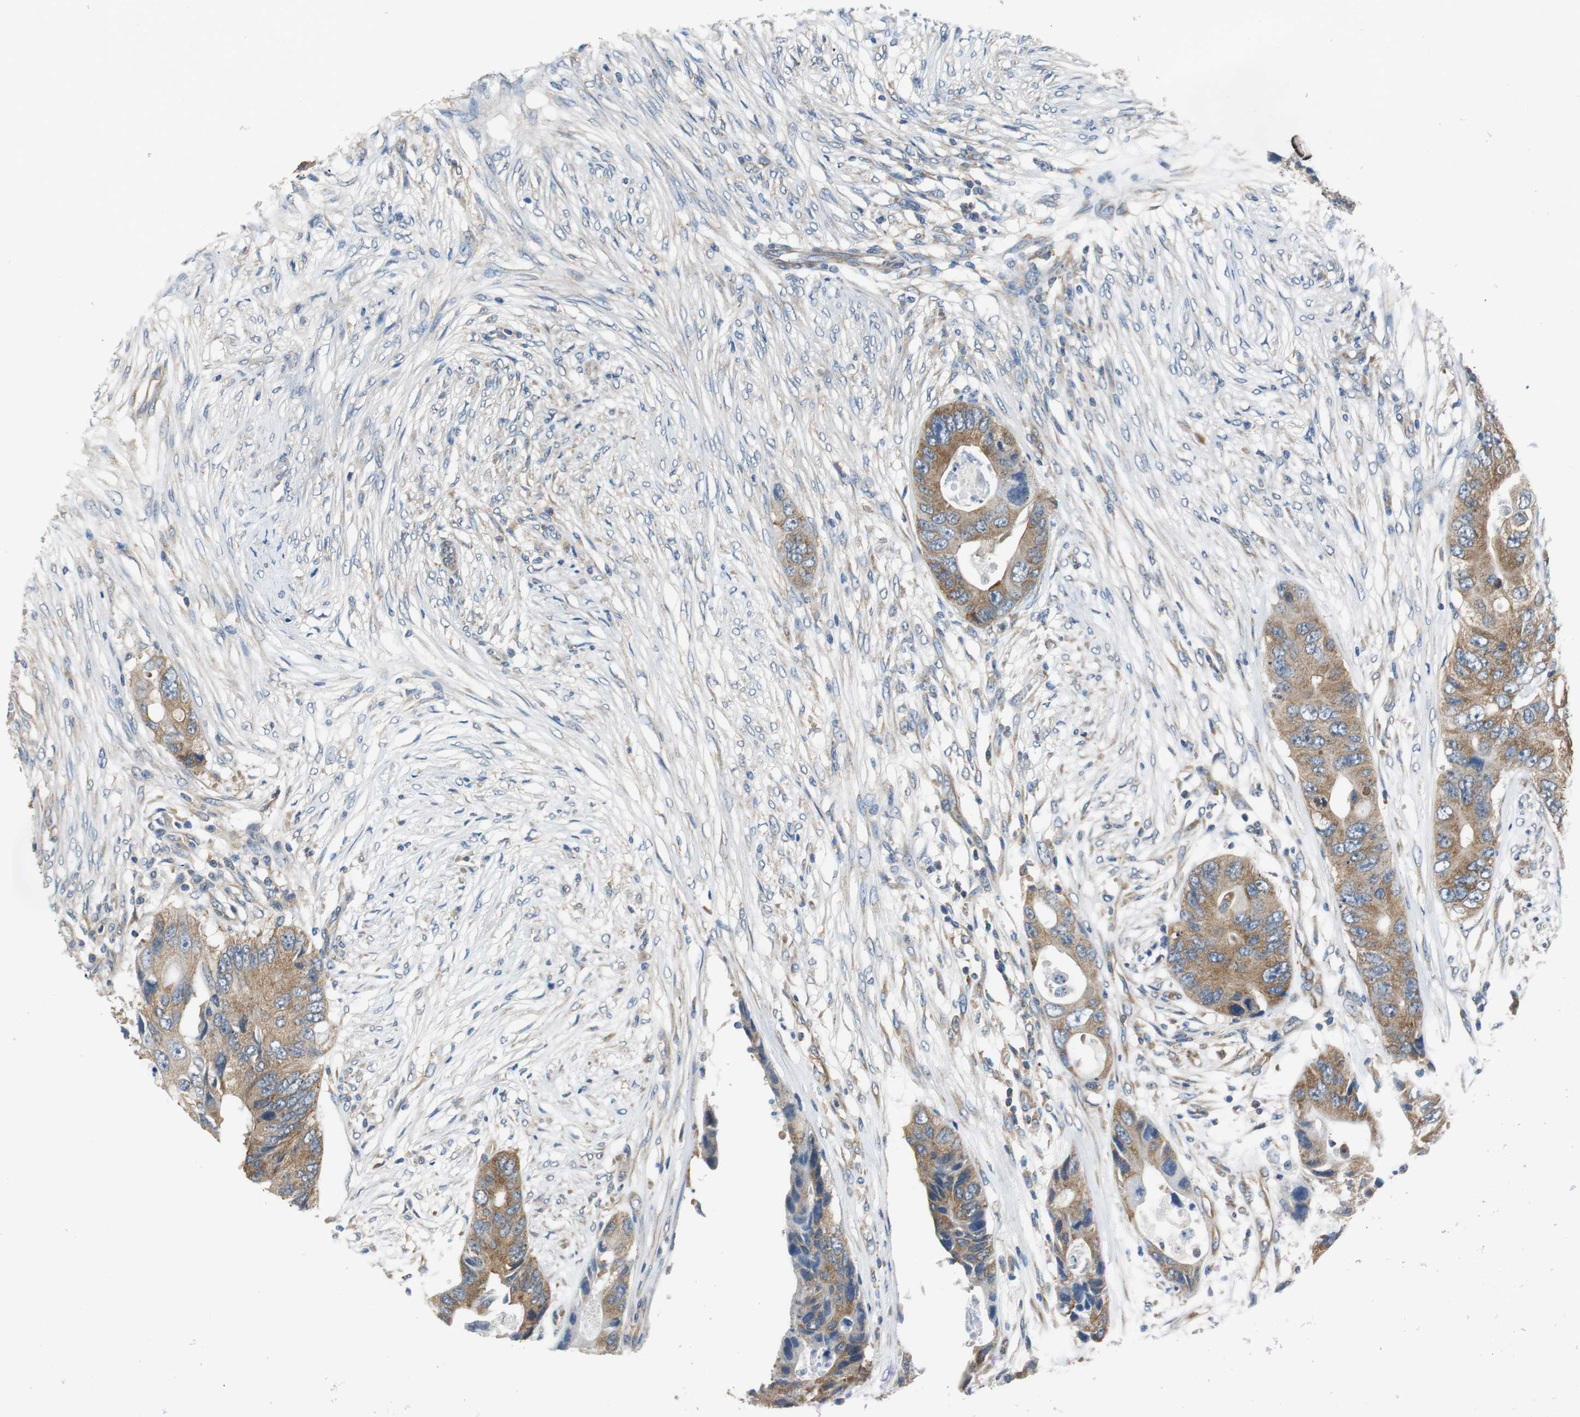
{"staining": {"intensity": "moderate", "quantity": ">75%", "location": "cytoplasmic/membranous"}, "tissue": "colorectal cancer", "cell_type": "Tumor cells", "image_type": "cancer", "snomed": [{"axis": "morphology", "description": "Adenocarcinoma, NOS"}, {"axis": "topography", "description": "Colon"}], "caption": "A micrograph showing moderate cytoplasmic/membranous expression in about >75% of tumor cells in colorectal cancer (adenocarcinoma), as visualized by brown immunohistochemical staining.", "gene": "CNOT3", "patient": {"sex": "male", "age": 71}}